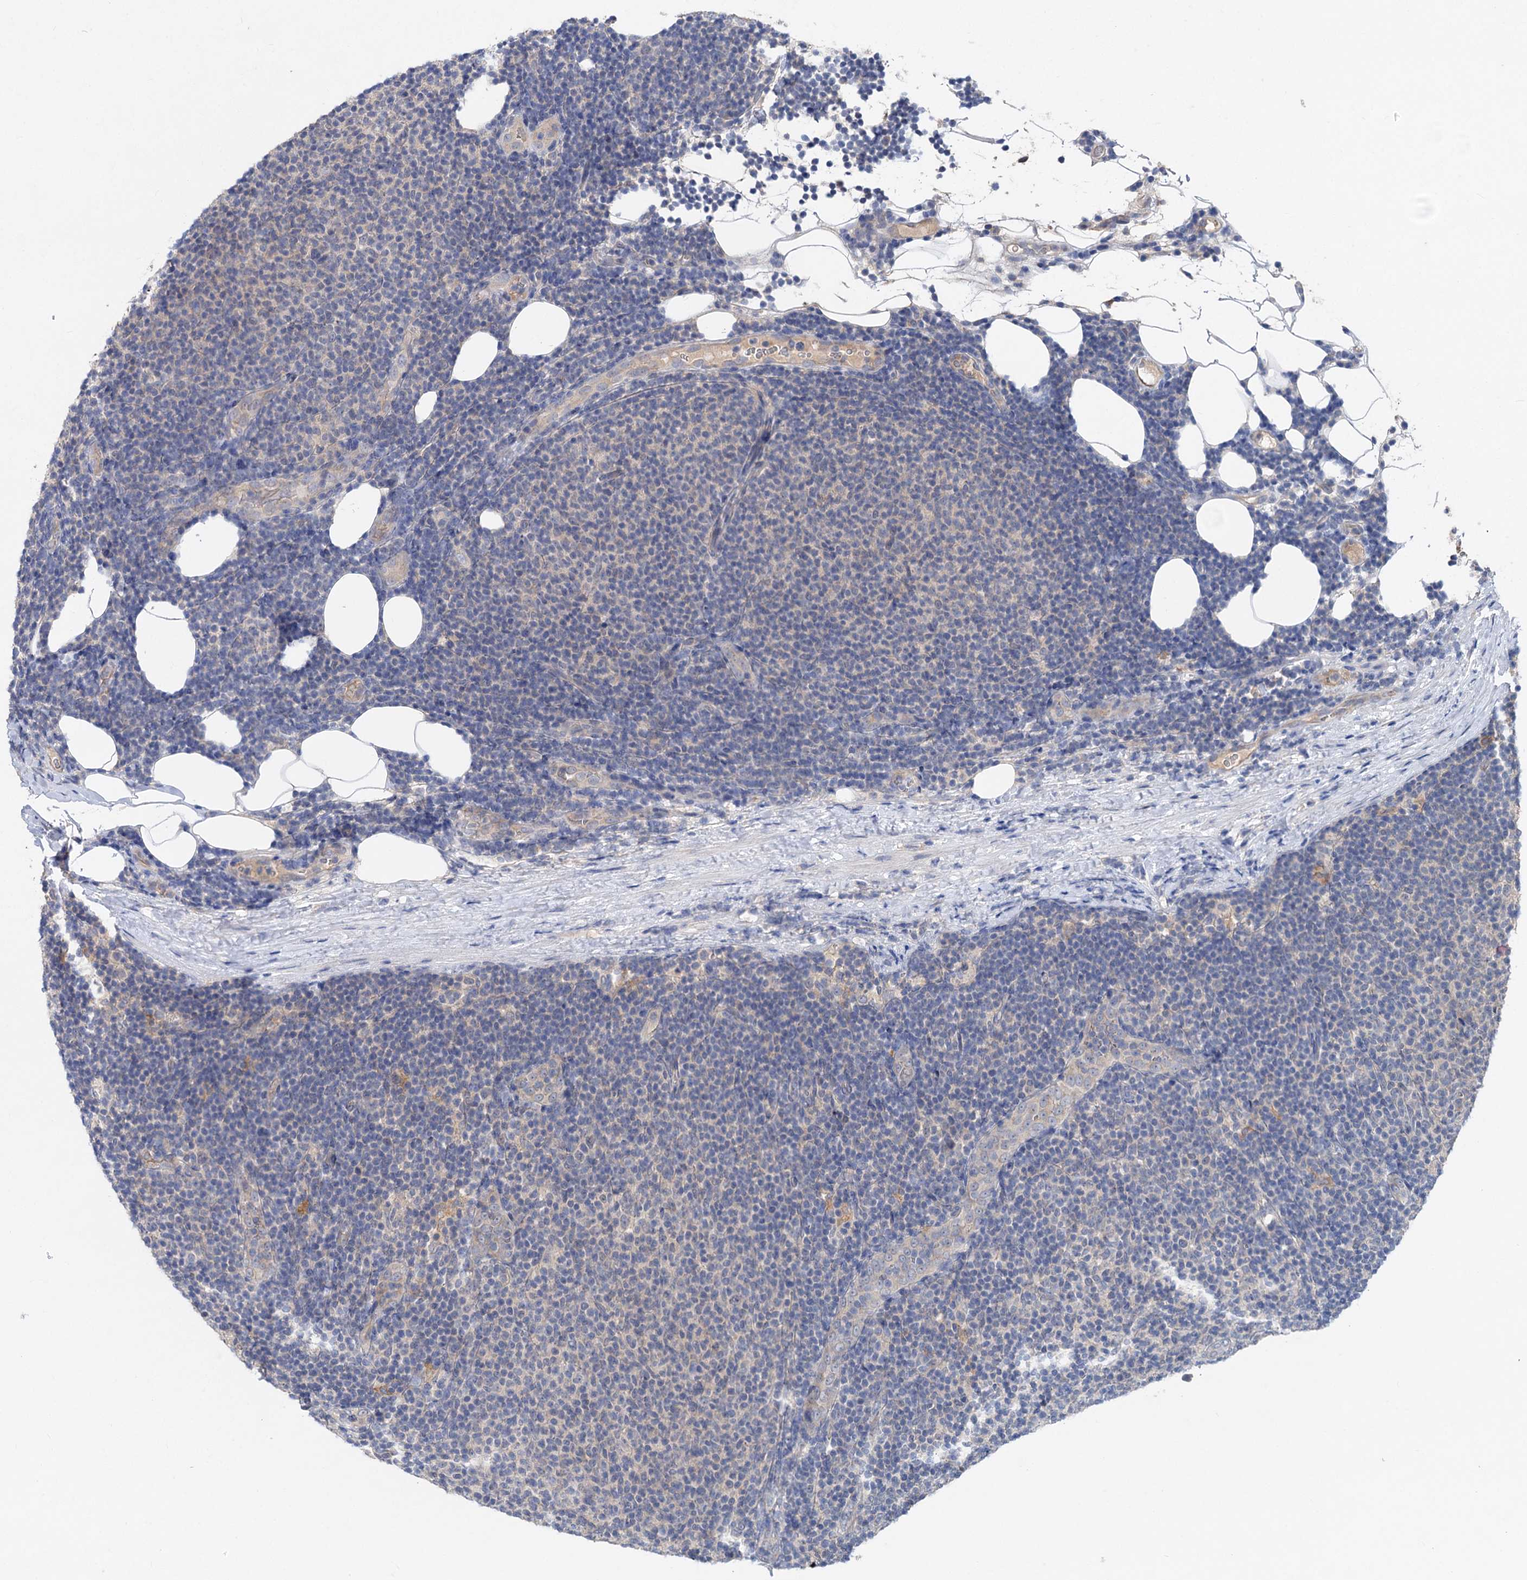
{"staining": {"intensity": "negative", "quantity": "none", "location": "none"}, "tissue": "lymphoma", "cell_type": "Tumor cells", "image_type": "cancer", "snomed": [{"axis": "morphology", "description": "Malignant lymphoma, non-Hodgkin's type, Low grade"}, {"axis": "topography", "description": "Lymph node"}], "caption": "IHC image of lymphoma stained for a protein (brown), which exhibits no expression in tumor cells.", "gene": "NUDCD2", "patient": {"sex": "male", "age": 66}}